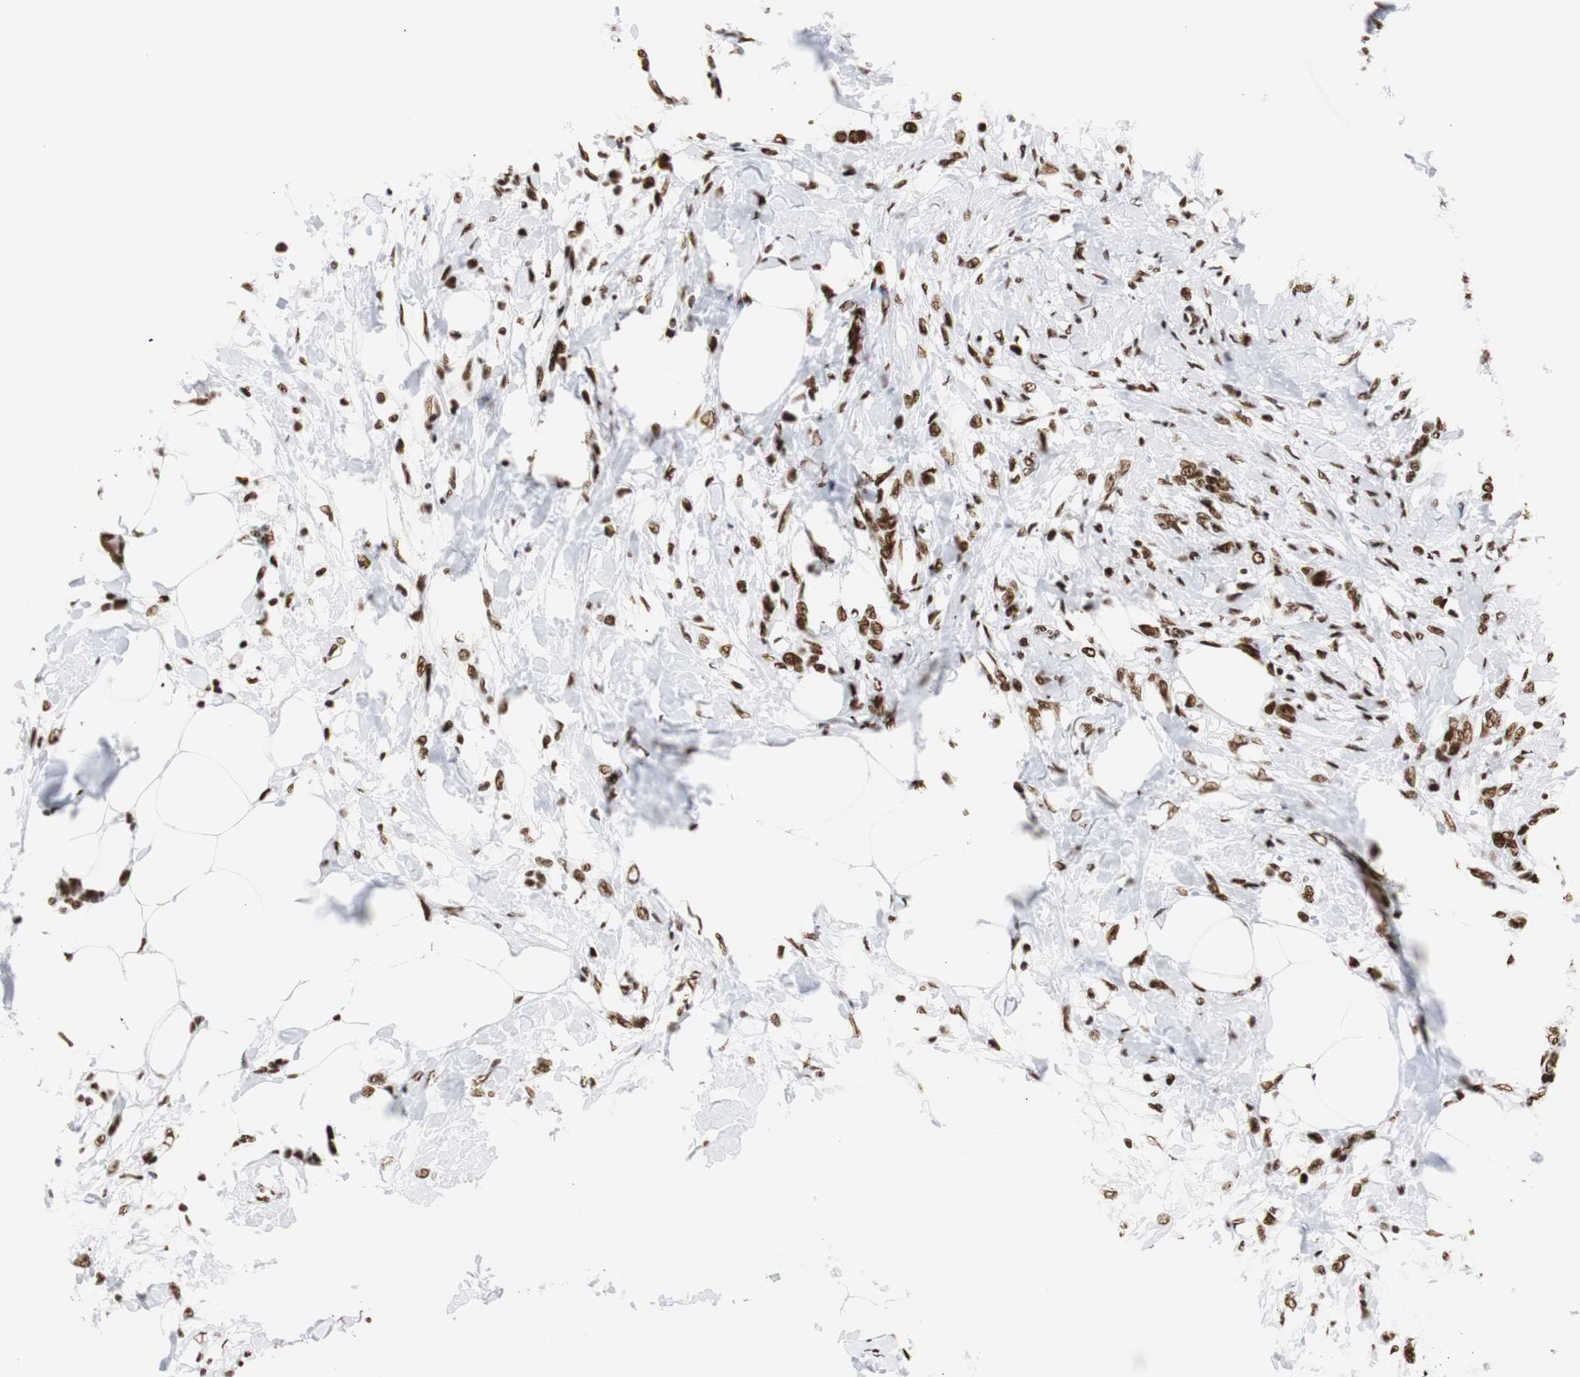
{"staining": {"intensity": "strong", "quantity": ">75%", "location": "nuclear"}, "tissue": "breast cancer", "cell_type": "Tumor cells", "image_type": "cancer", "snomed": [{"axis": "morphology", "description": "Lobular carcinoma, in situ"}, {"axis": "morphology", "description": "Lobular carcinoma"}, {"axis": "topography", "description": "Breast"}], "caption": "Breast lobular carcinoma was stained to show a protein in brown. There is high levels of strong nuclear staining in approximately >75% of tumor cells.", "gene": "HNRNPH2", "patient": {"sex": "female", "age": 41}}